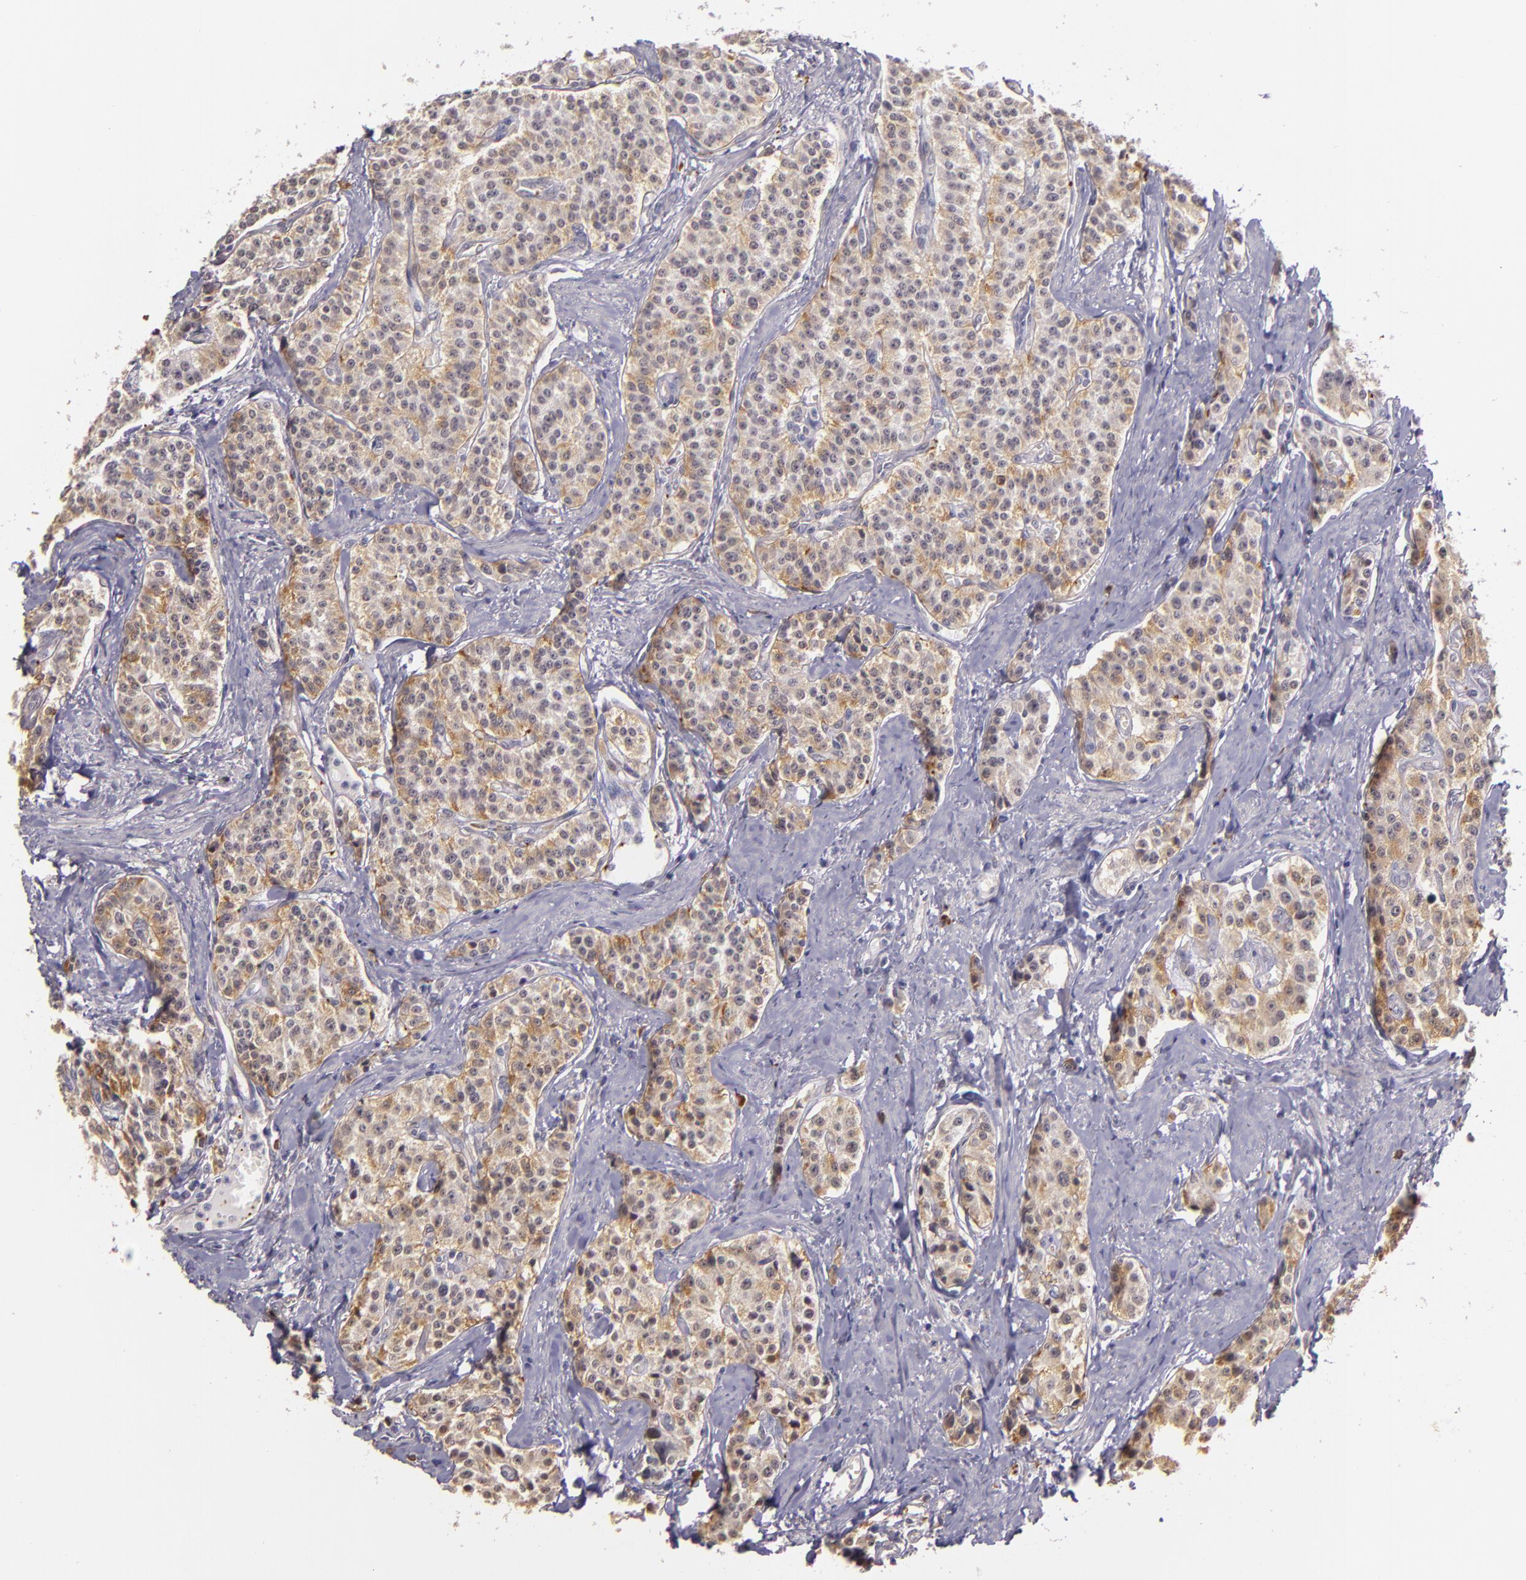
{"staining": {"intensity": "moderate", "quantity": "<25%", "location": "cytoplasmic/membranous"}, "tissue": "carcinoid", "cell_type": "Tumor cells", "image_type": "cancer", "snomed": [{"axis": "morphology", "description": "Carcinoid, malignant, NOS"}, {"axis": "topography", "description": "Stomach"}], "caption": "Immunohistochemistry (IHC) photomicrograph of human malignant carcinoid stained for a protein (brown), which displays low levels of moderate cytoplasmic/membranous positivity in approximately <25% of tumor cells.", "gene": "SYTL4", "patient": {"sex": "female", "age": 76}}